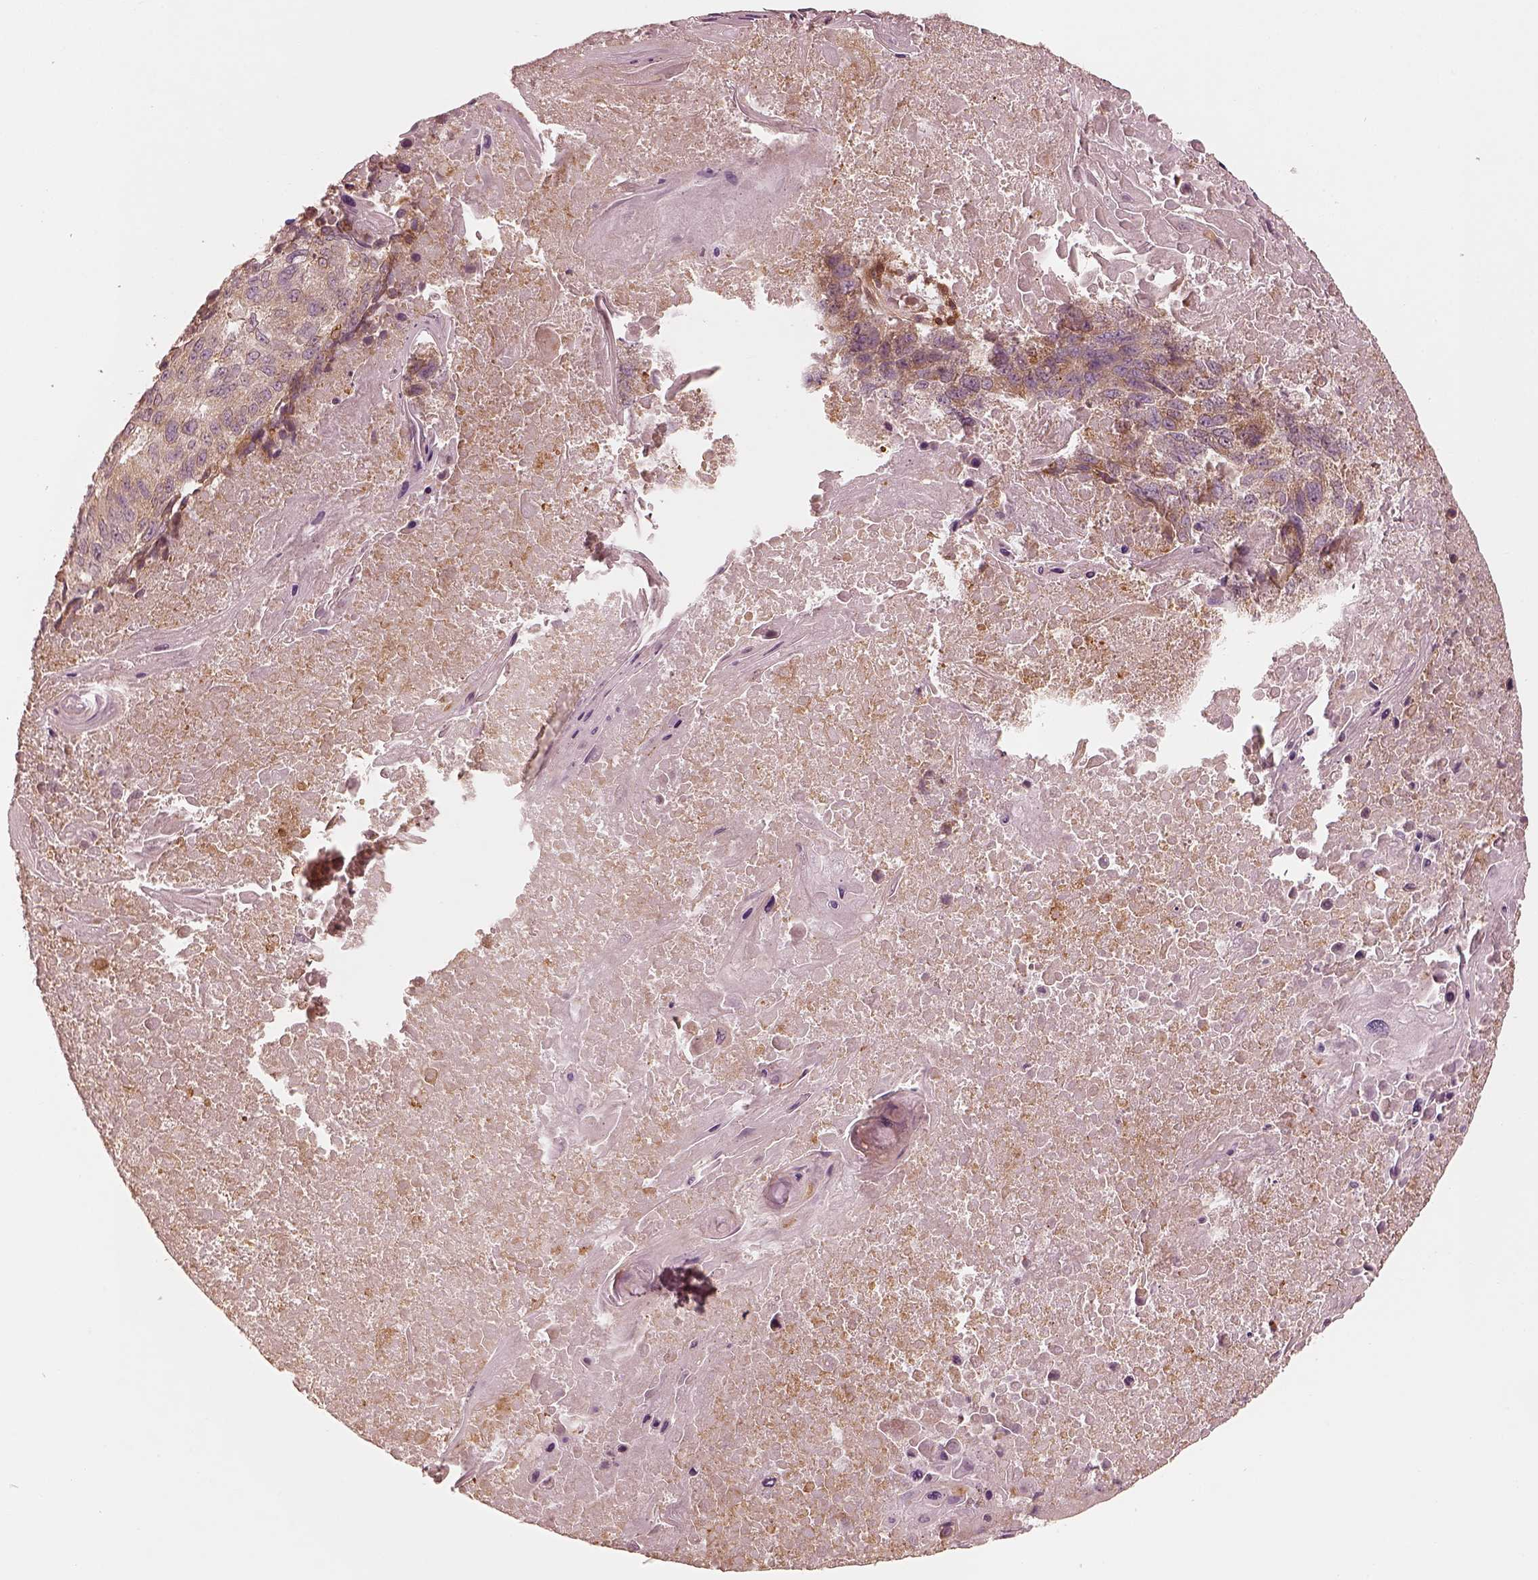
{"staining": {"intensity": "moderate", "quantity": ">75%", "location": "cytoplasmic/membranous"}, "tissue": "lung cancer", "cell_type": "Tumor cells", "image_type": "cancer", "snomed": [{"axis": "morphology", "description": "Squamous cell carcinoma, NOS"}, {"axis": "topography", "description": "Lung"}], "caption": "The immunohistochemical stain shows moderate cytoplasmic/membranous staining in tumor cells of lung cancer (squamous cell carcinoma) tissue.", "gene": "WLS", "patient": {"sex": "male", "age": 73}}